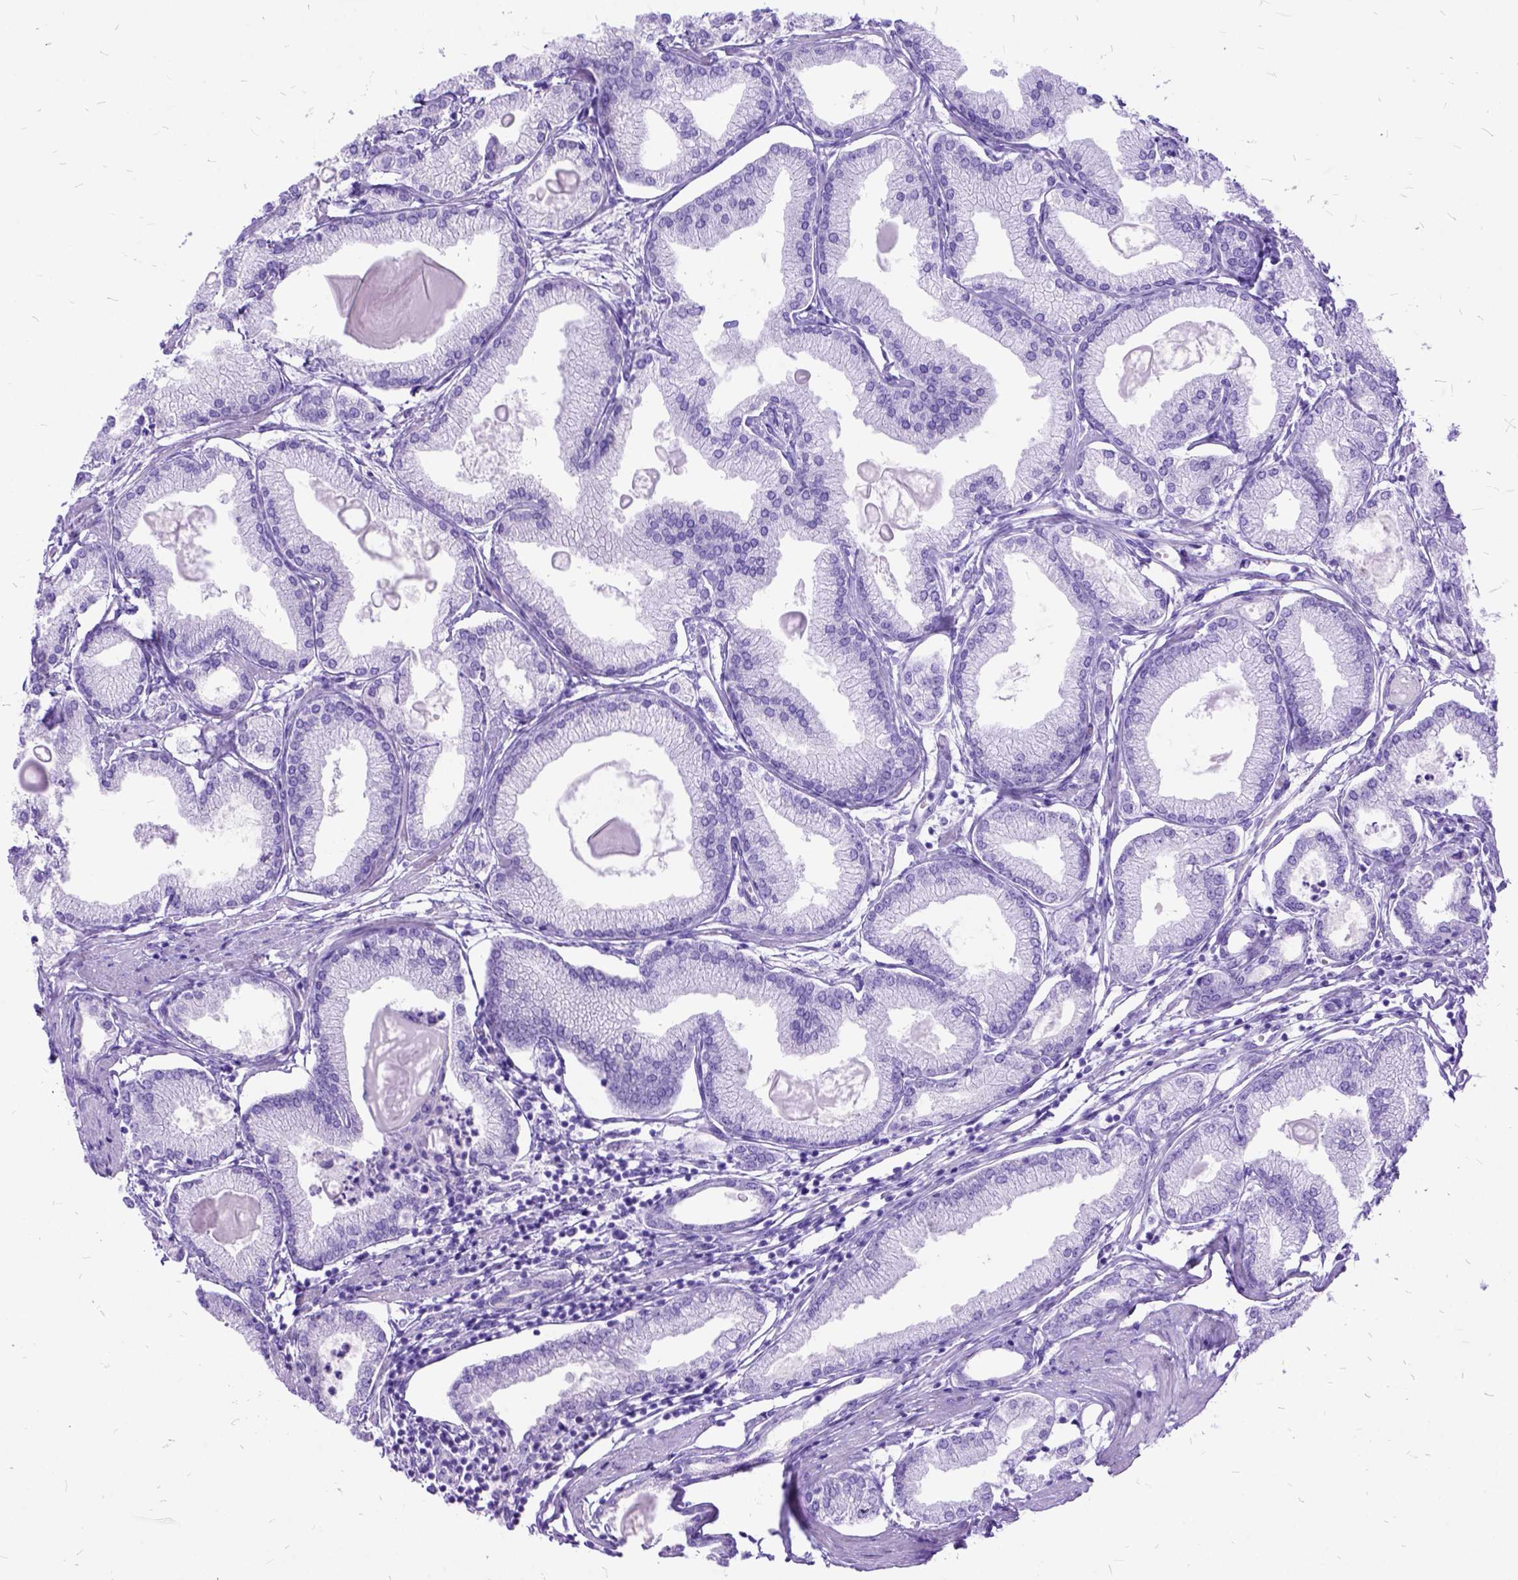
{"staining": {"intensity": "negative", "quantity": "none", "location": "none"}, "tissue": "prostate cancer", "cell_type": "Tumor cells", "image_type": "cancer", "snomed": [{"axis": "morphology", "description": "Adenocarcinoma, High grade"}, {"axis": "topography", "description": "Prostate"}], "caption": "Tumor cells show no significant protein staining in high-grade adenocarcinoma (prostate).", "gene": "DNAH2", "patient": {"sex": "male", "age": 68}}